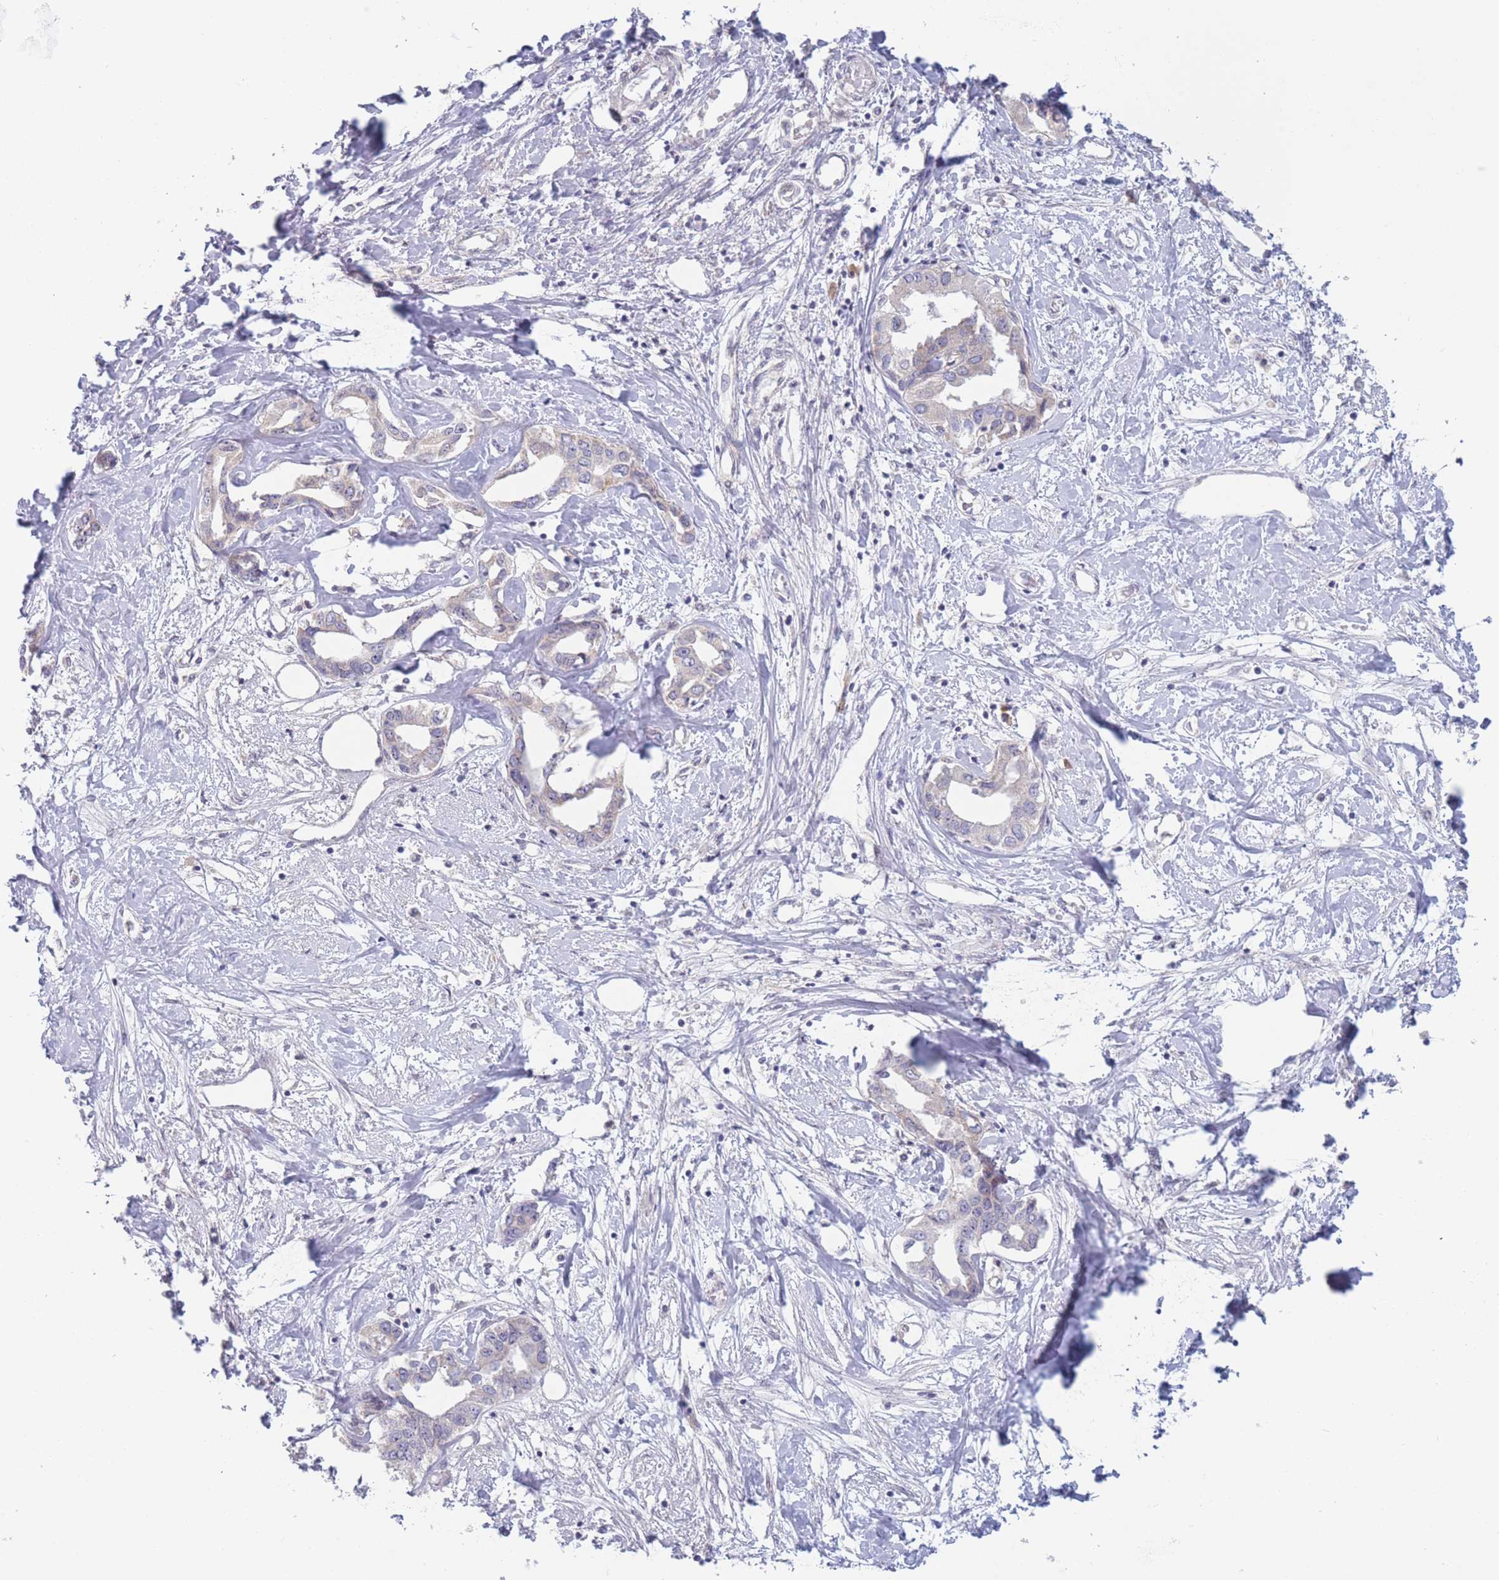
{"staining": {"intensity": "negative", "quantity": "none", "location": "none"}, "tissue": "liver cancer", "cell_type": "Tumor cells", "image_type": "cancer", "snomed": [{"axis": "morphology", "description": "Cholangiocarcinoma"}, {"axis": "topography", "description": "Liver"}], "caption": "Immunohistochemistry micrograph of liver cholangiocarcinoma stained for a protein (brown), which demonstrates no positivity in tumor cells.", "gene": "FAM227B", "patient": {"sex": "male", "age": 59}}